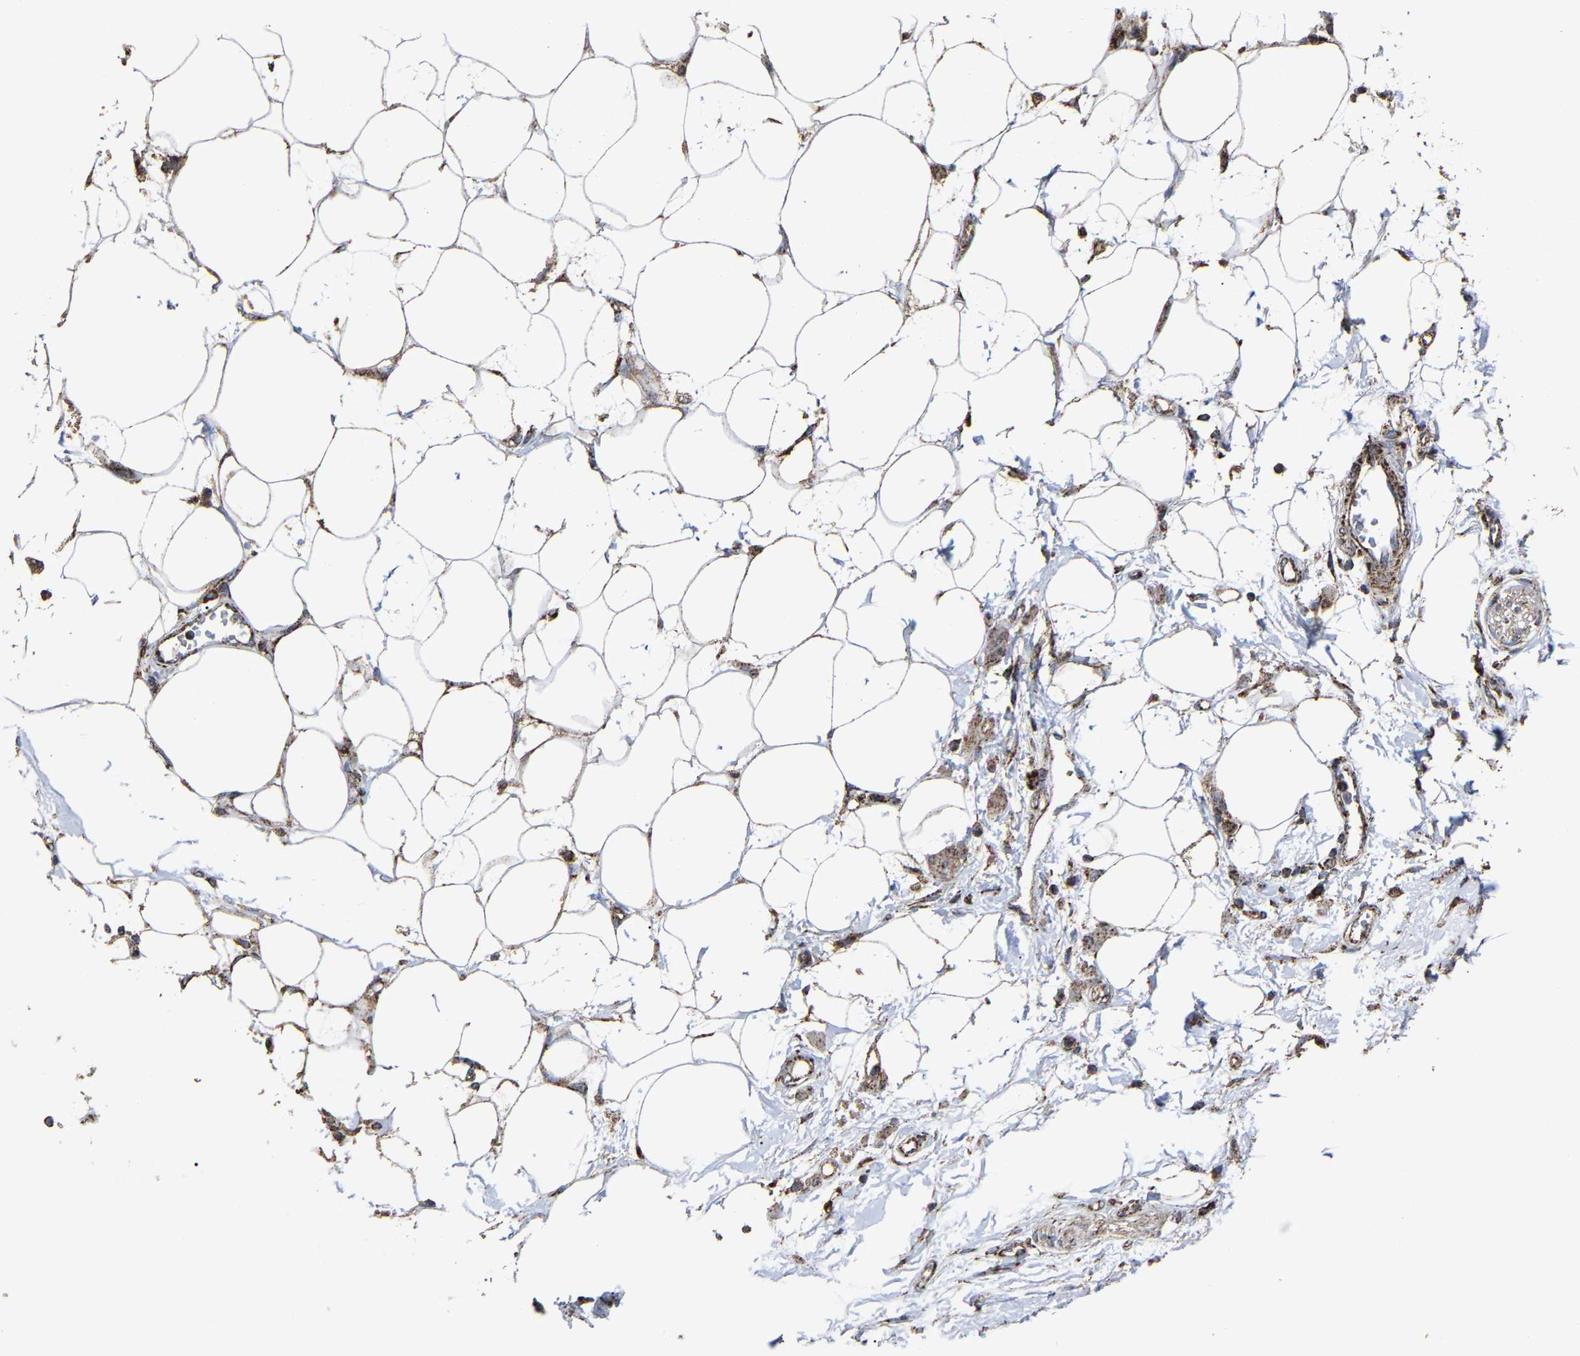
{"staining": {"intensity": "moderate", "quantity": "25%-75%", "location": "cytoplasmic/membranous"}, "tissue": "adipose tissue", "cell_type": "Adipocytes", "image_type": "normal", "snomed": [{"axis": "morphology", "description": "Normal tissue, NOS"}, {"axis": "morphology", "description": "Adenocarcinoma, NOS"}, {"axis": "topography", "description": "Duodenum"}, {"axis": "topography", "description": "Peripheral nerve tissue"}], "caption": "Immunohistochemical staining of benign human adipose tissue demonstrates medium levels of moderate cytoplasmic/membranous expression in about 25%-75% of adipocytes.", "gene": "NDUFV3", "patient": {"sex": "female", "age": 60}}